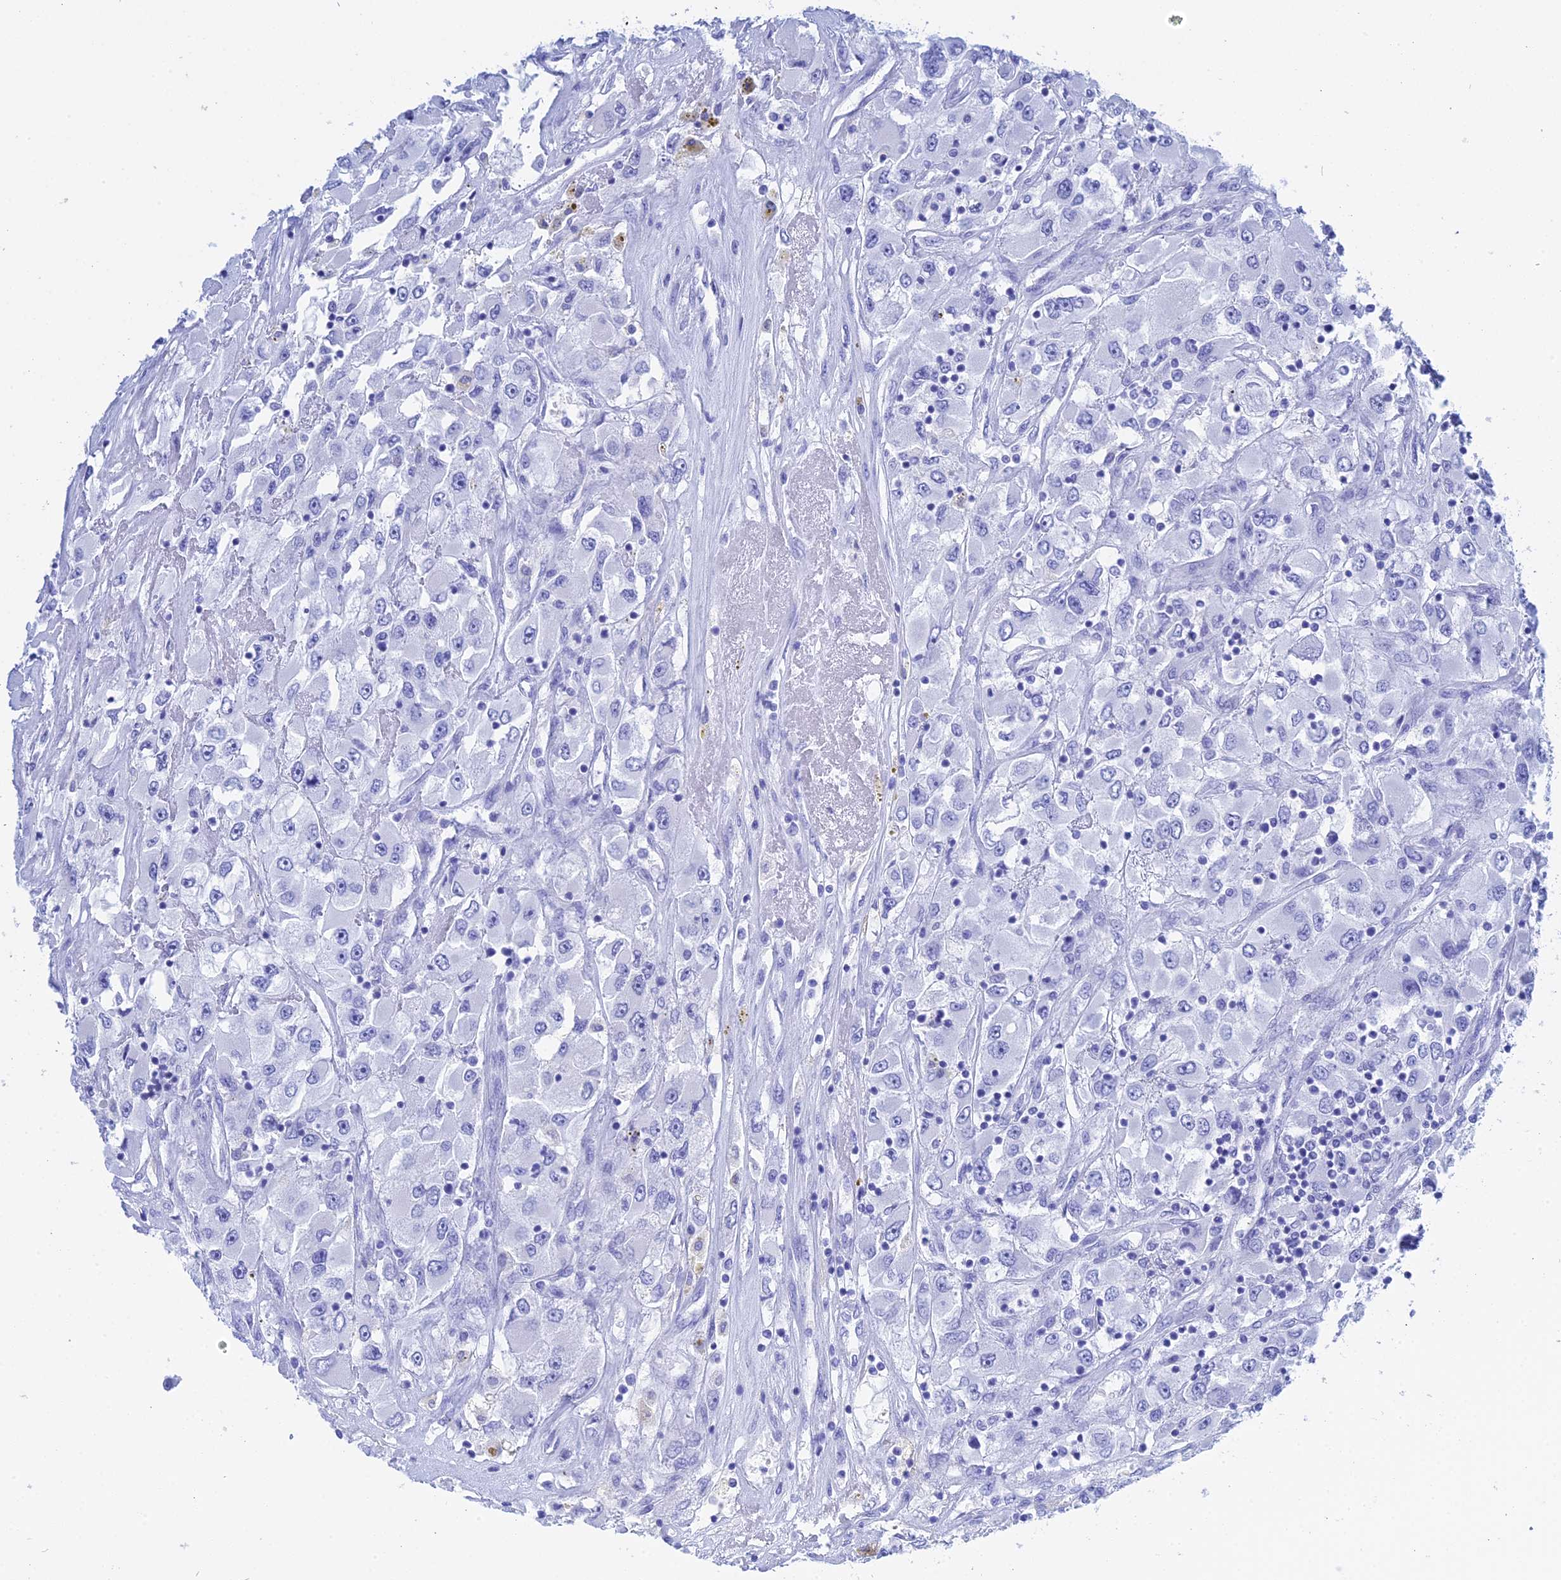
{"staining": {"intensity": "negative", "quantity": "none", "location": "none"}, "tissue": "renal cancer", "cell_type": "Tumor cells", "image_type": "cancer", "snomed": [{"axis": "morphology", "description": "Adenocarcinoma, NOS"}, {"axis": "topography", "description": "Kidney"}], "caption": "IHC histopathology image of neoplastic tissue: human renal cancer (adenocarcinoma) stained with DAB shows no significant protein staining in tumor cells. Brightfield microscopy of immunohistochemistry stained with DAB (brown) and hematoxylin (blue), captured at high magnification.", "gene": "TEX101", "patient": {"sex": "female", "age": 52}}